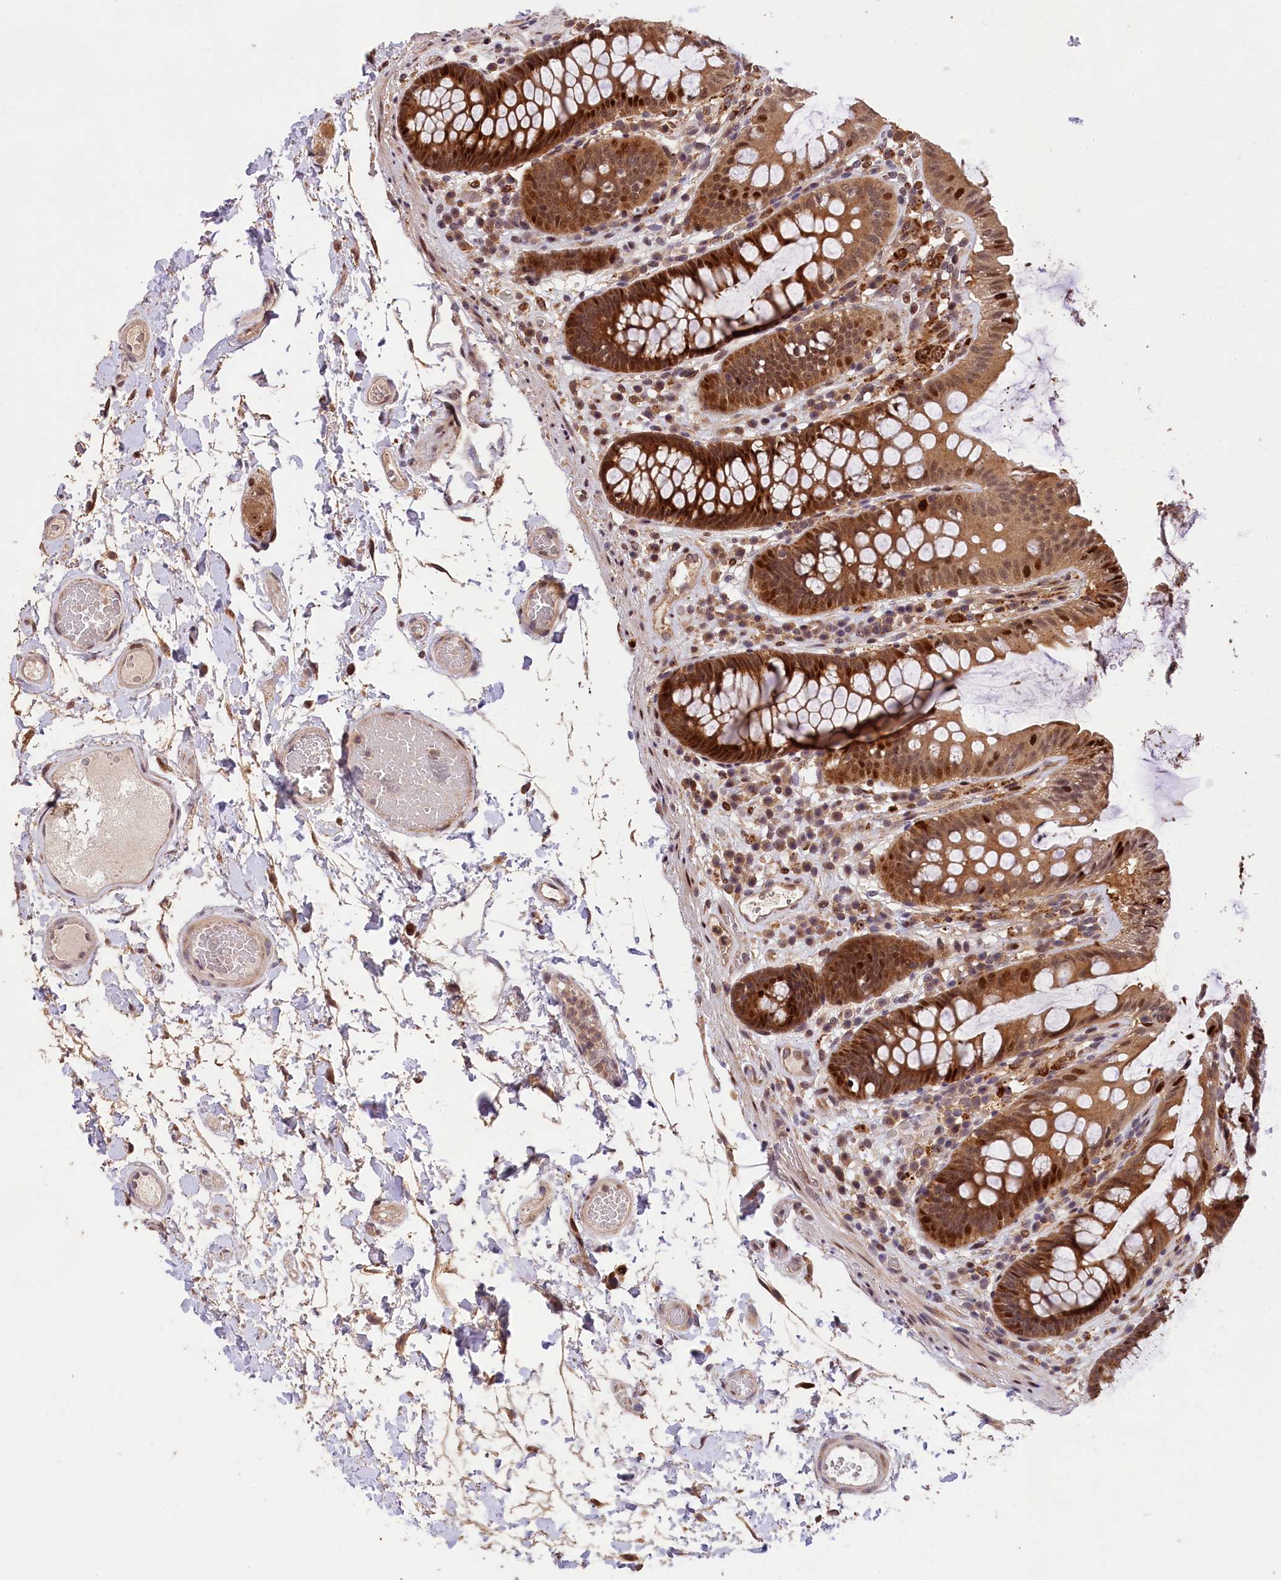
{"staining": {"intensity": "moderate", "quantity": ">75%", "location": "cytoplasmic/membranous,nuclear"}, "tissue": "colon", "cell_type": "Endothelial cells", "image_type": "normal", "snomed": [{"axis": "morphology", "description": "Normal tissue, NOS"}, {"axis": "topography", "description": "Colon"}], "caption": "An immunohistochemistry (IHC) histopathology image of benign tissue is shown. Protein staining in brown highlights moderate cytoplasmic/membranous,nuclear positivity in colon within endothelial cells. (DAB IHC, brown staining for protein, blue staining for nuclei).", "gene": "PHAF1", "patient": {"sex": "male", "age": 84}}